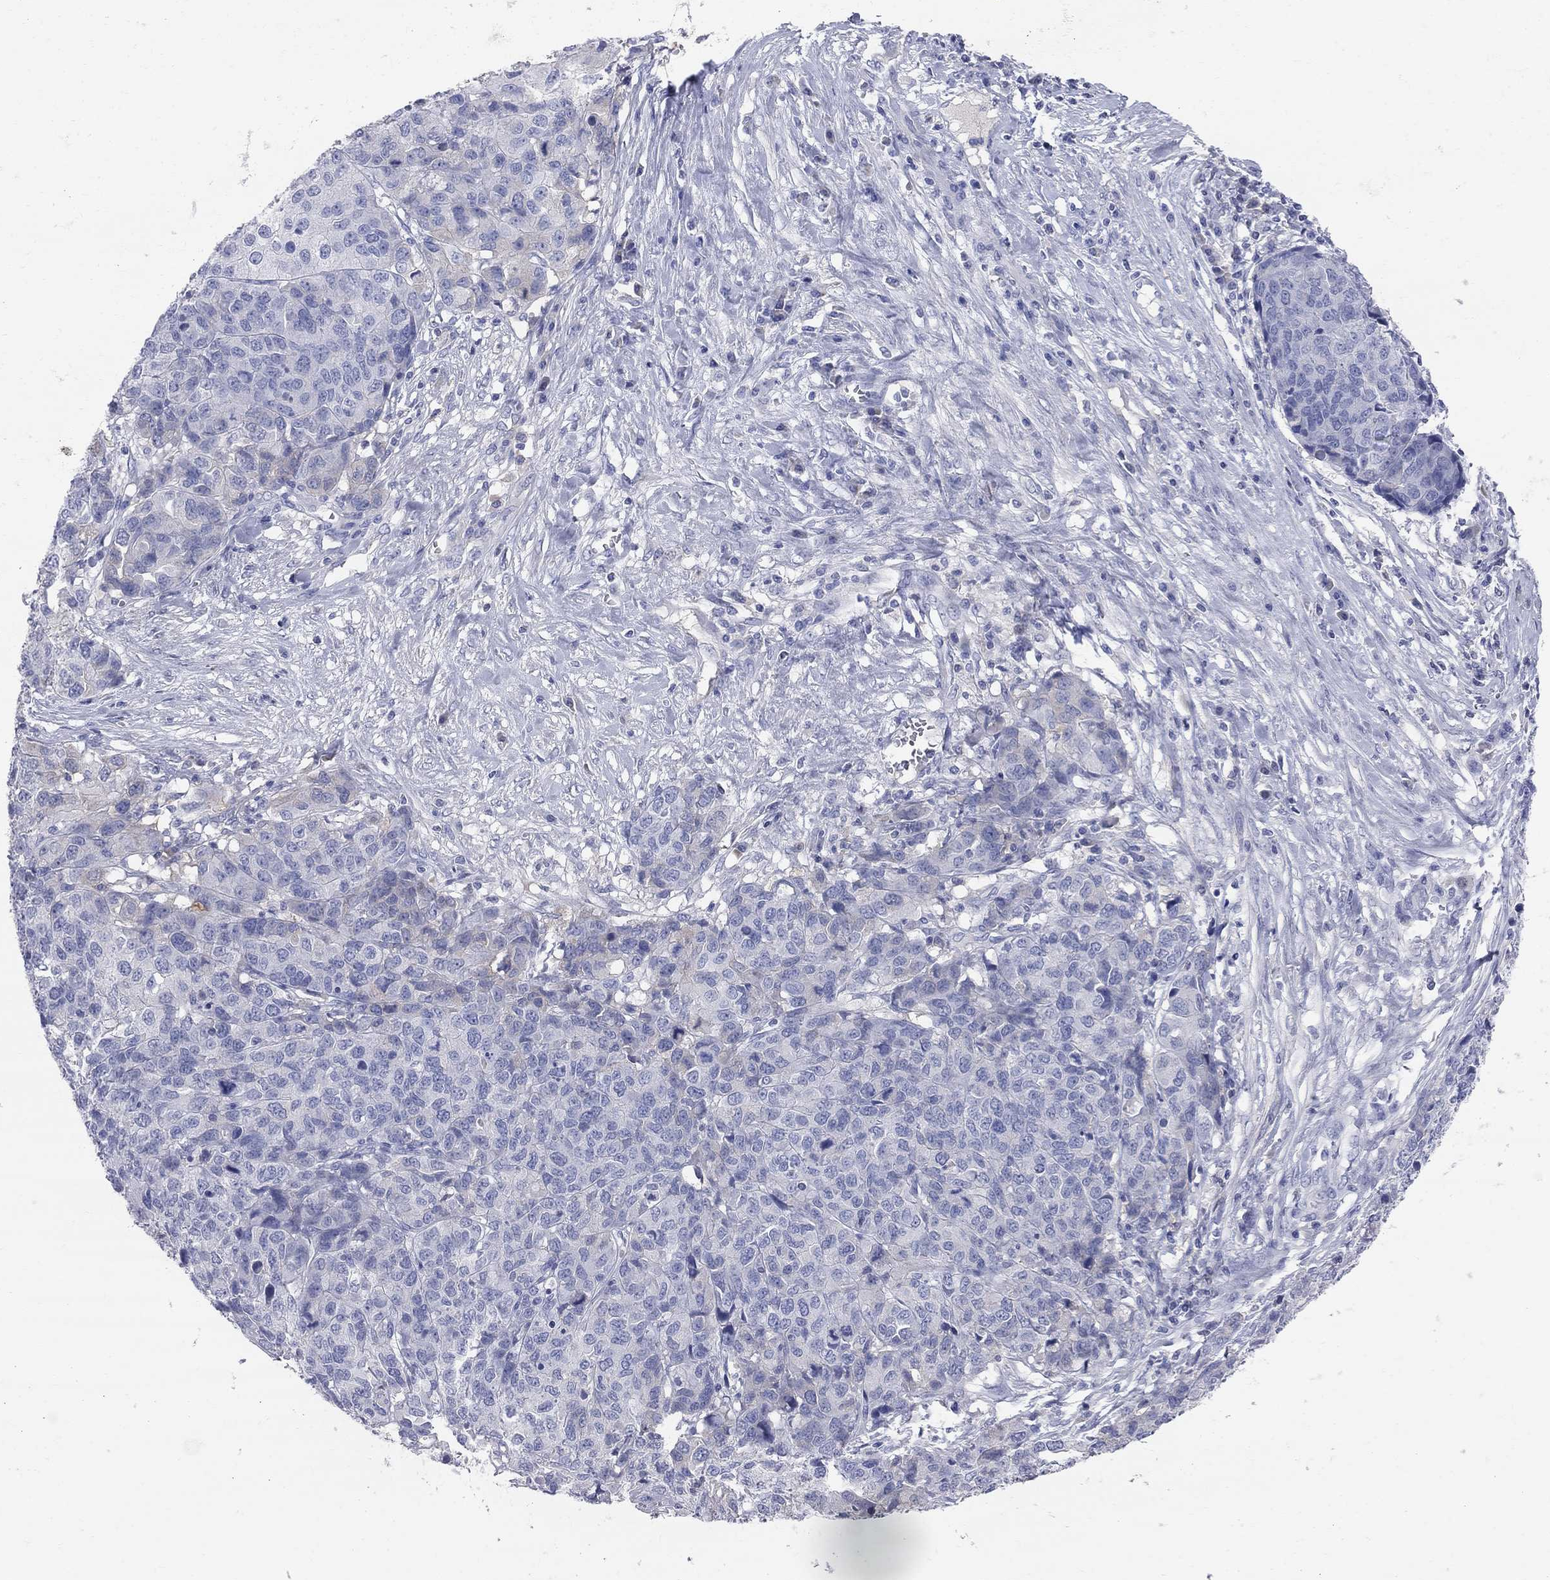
{"staining": {"intensity": "negative", "quantity": "none", "location": "none"}, "tissue": "ovarian cancer", "cell_type": "Tumor cells", "image_type": "cancer", "snomed": [{"axis": "morphology", "description": "Cystadenocarcinoma, serous, NOS"}, {"axis": "topography", "description": "Ovary"}], "caption": "Tumor cells show no significant protein expression in ovarian serous cystadenocarcinoma.", "gene": "AOX1", "patient": {"sex": "female", "age": 87}}